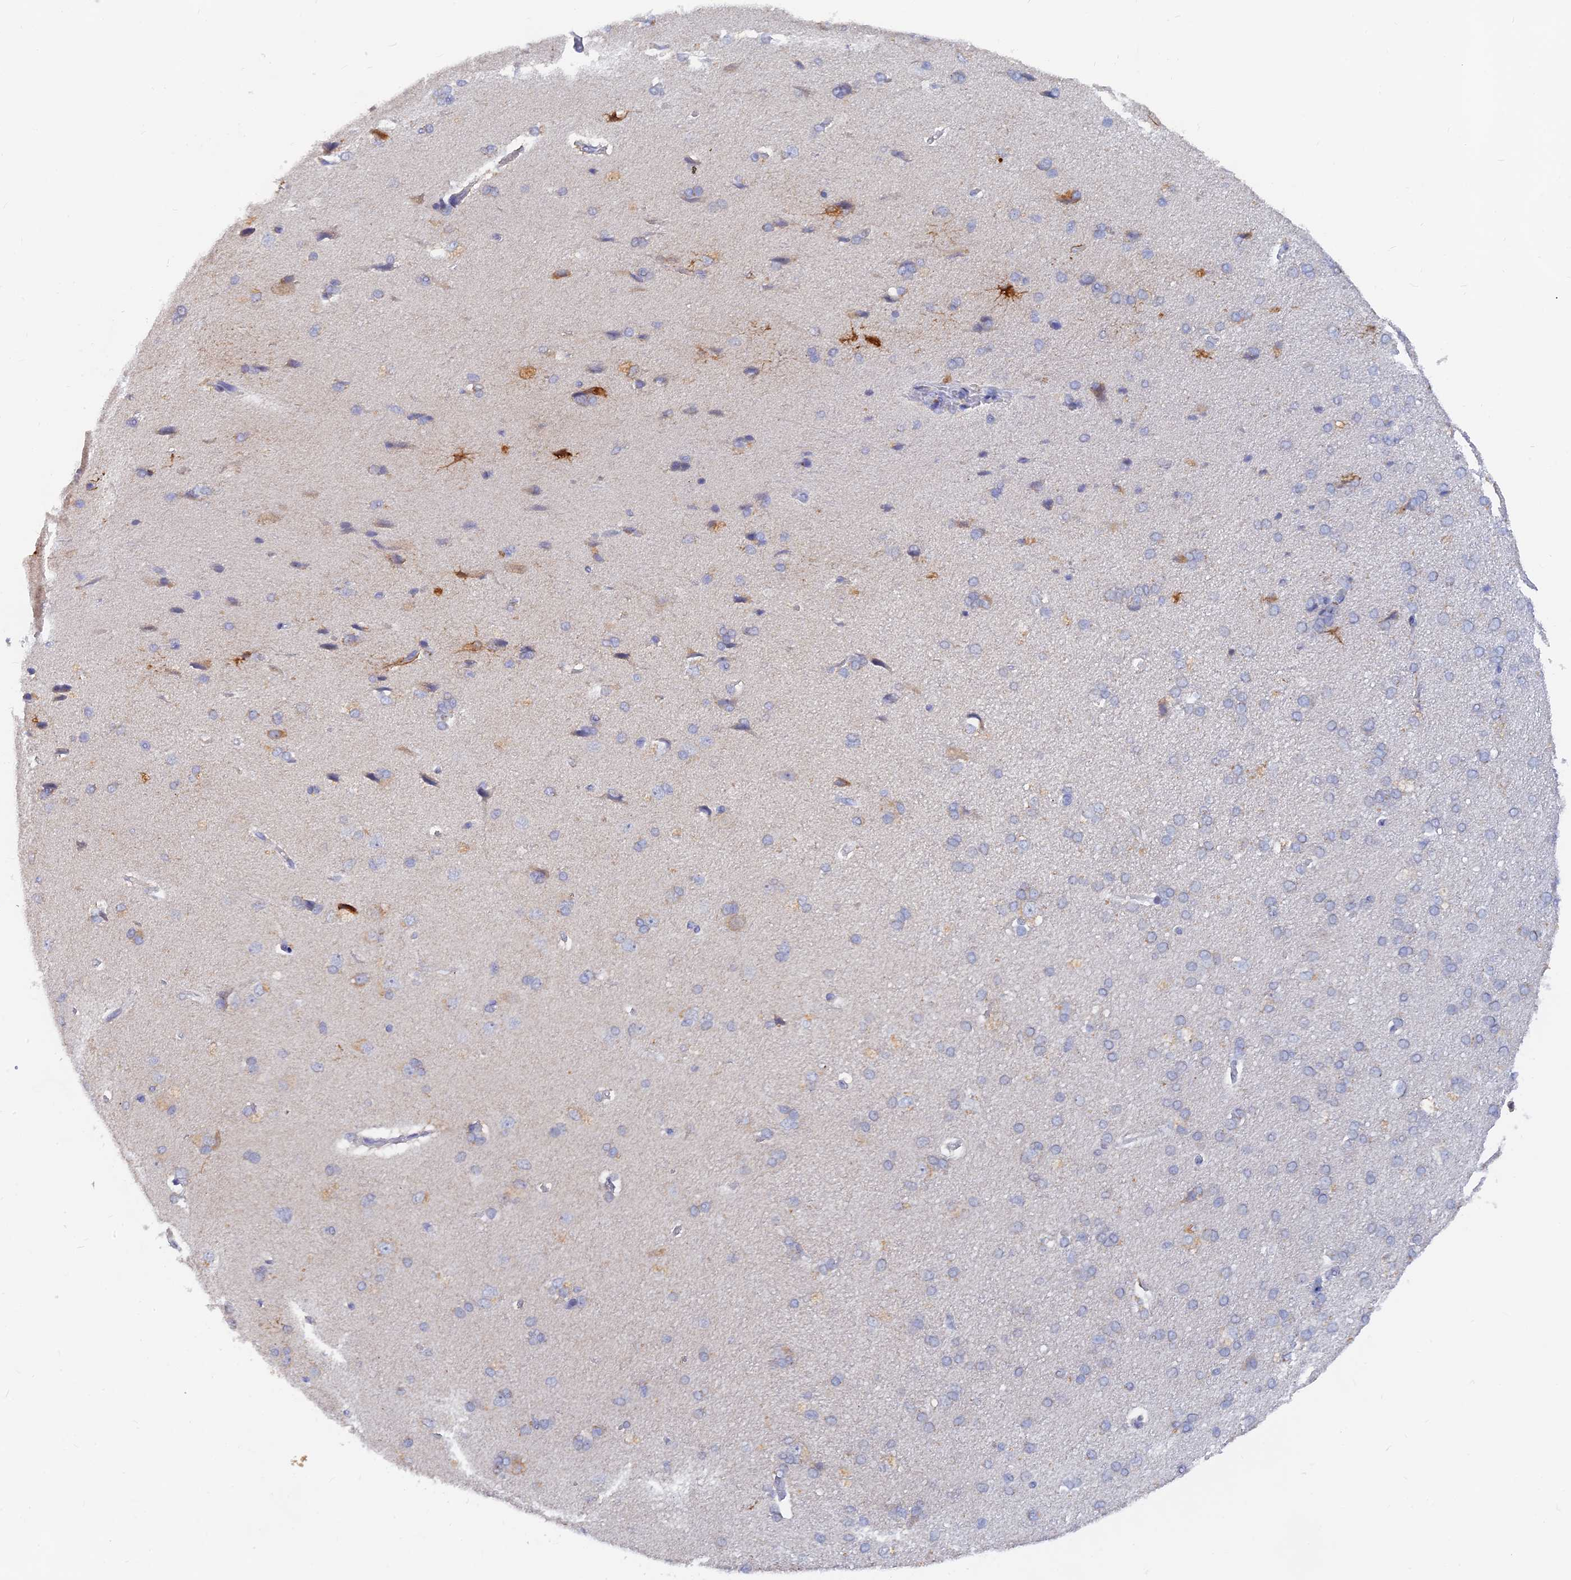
{"staining": {"intensity": "negative", "quantity": "none", "location": "none"}, "tissue": "cerebral cortex", "cell_type": "Endothelial cells", "image_type": "normal", "snomed": [{"axis": "morphology", "description": "Normal tissue, NOS"}, {"axis": "topography", "description": "Cerebral cortex"}], "caption": "Immunohistochemistry (IHC) of unremarkable human cerebral cortex demonstrates no staining in endothelial cells. (Immunohistochemistry, brightfield microscopy, high magnification).", "gene": "LRIF1", "patient": {"sex": "male", "age": 62}}